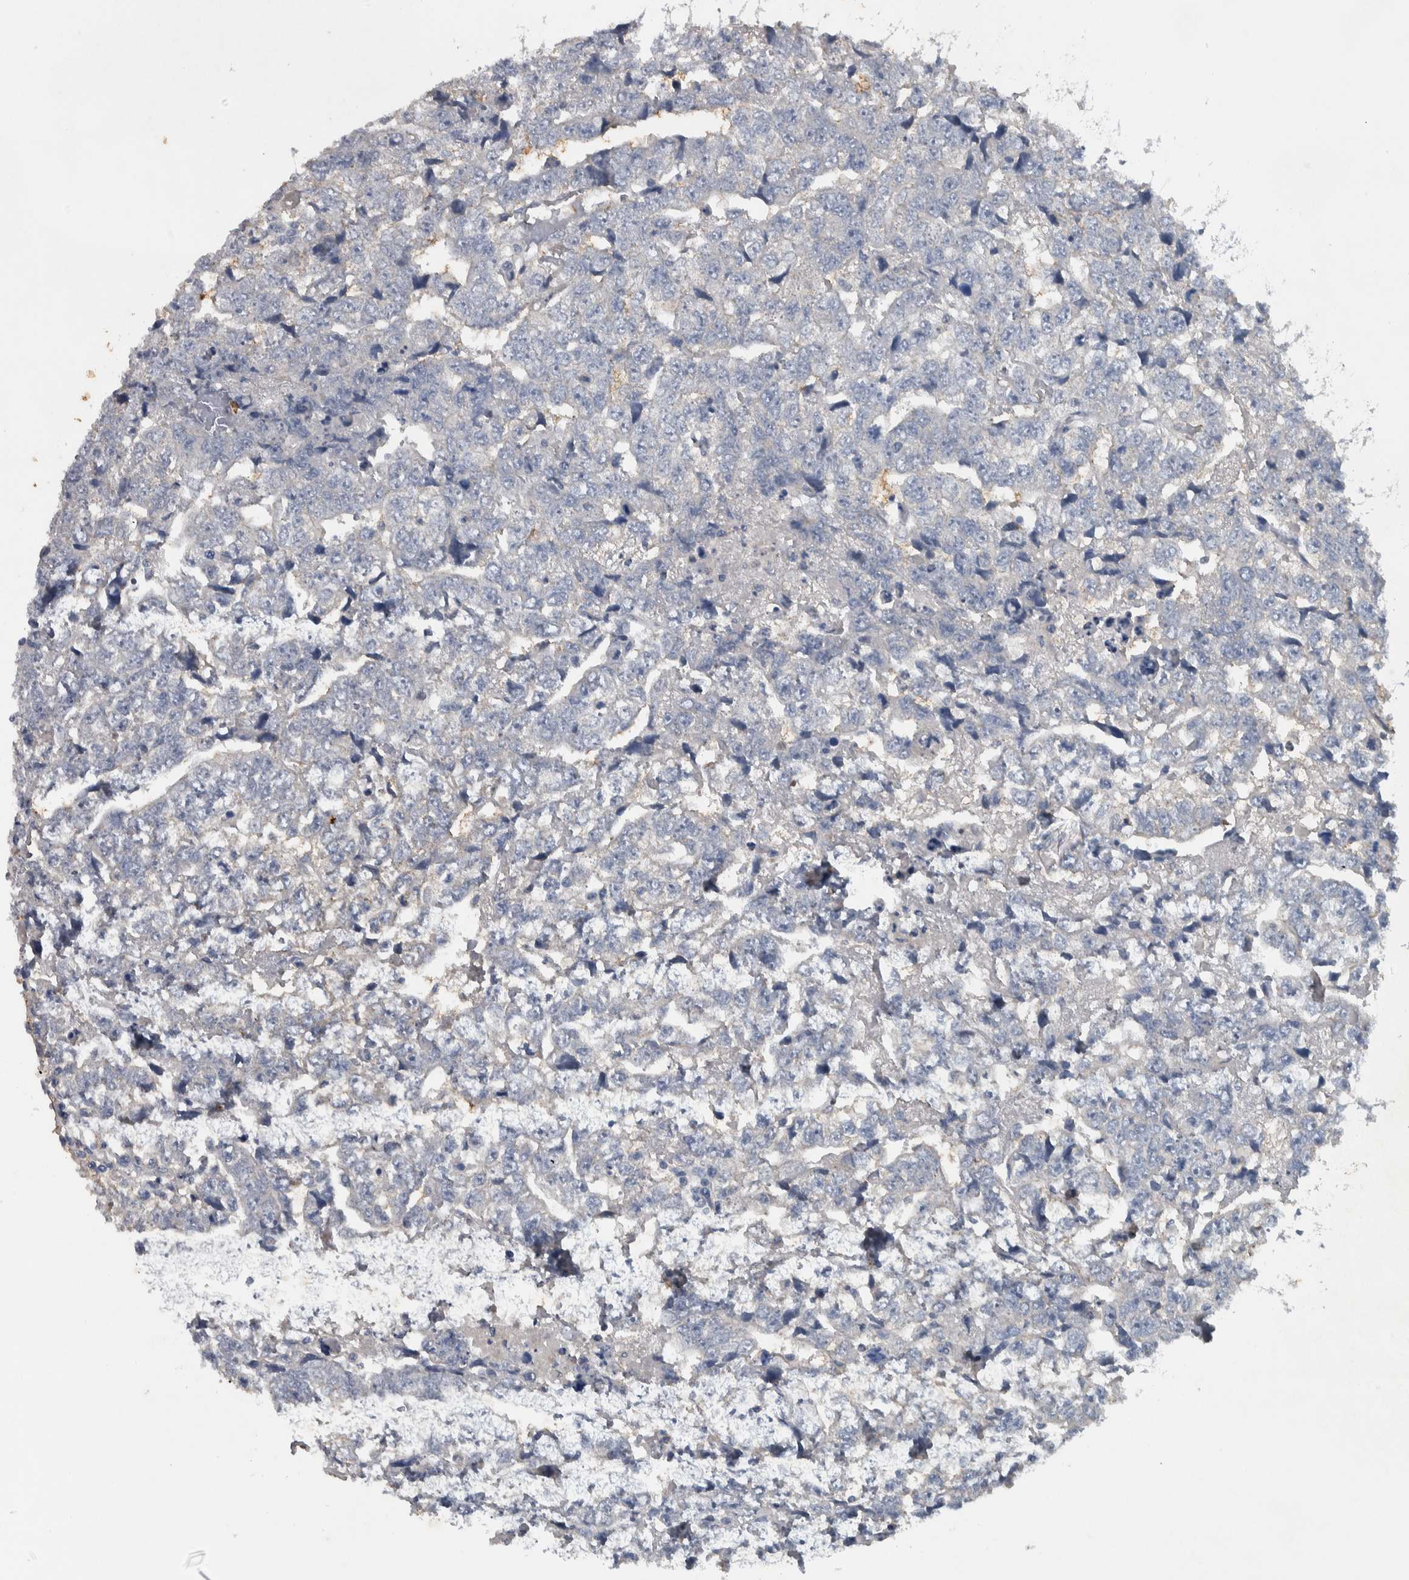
{"staining": {"intensity": "negative", "quantity": "none", "location": "none"}, "tissue": "testis cancer", "cell_type": "Tumor cells", "image_type": "cancer", "snomed": [{"axis": "morphology", "description": "Carcinoma, Embryonal, NOS"}, {"axis": "topography", "description": "Testis"}], "caption": "Tumor cells are negative for protein expression in human testis cancer (embryonal carcinoma).", "gene": "NT5C2", "patient": {"sex": "male", "age": 36}}